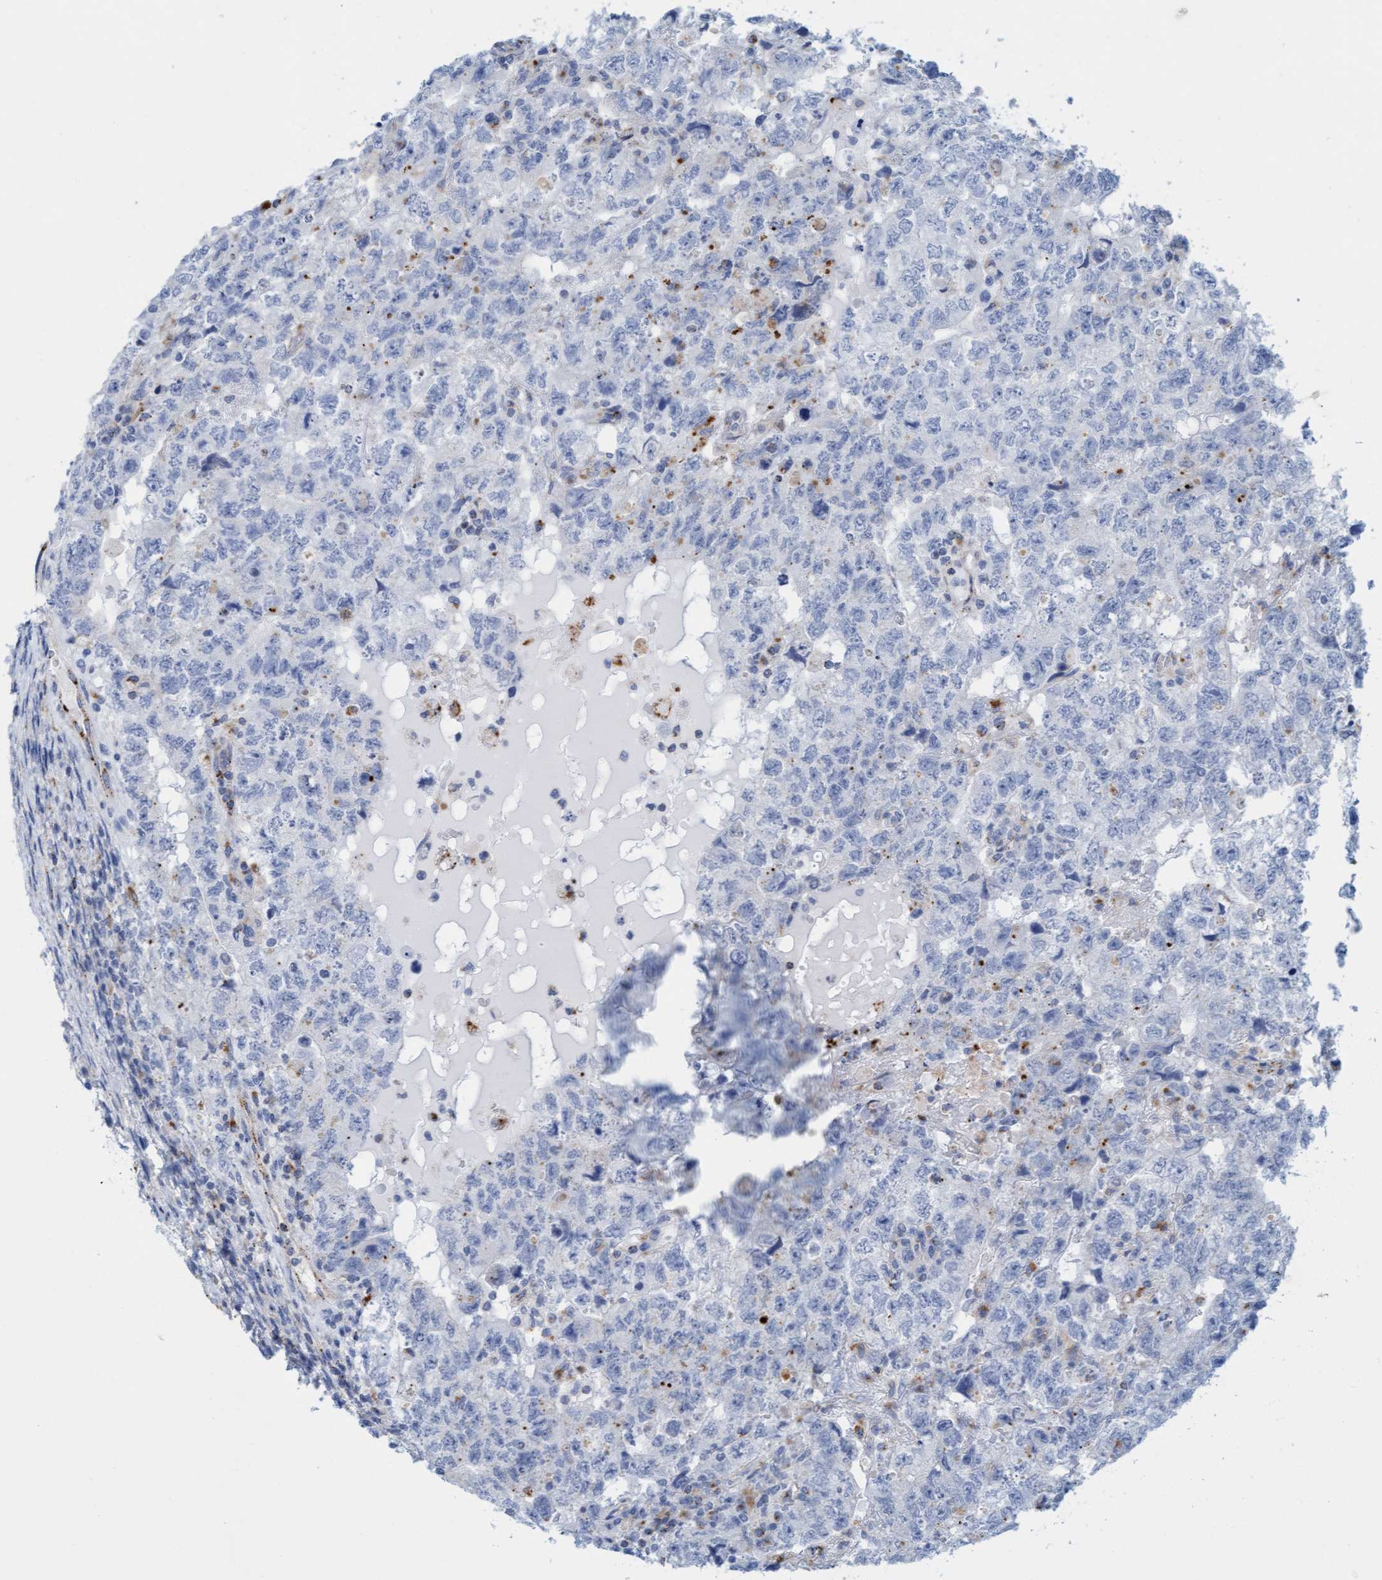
{"staining": {"intensity": "negative", "quantity": "none", "location": "none"}, "tissue": "testis cancer", "cell_type": "Tumor cells", "image_type": "cancer", "snomed": [{"axis": "morphology", "description": "Carcinoma, Embryonal, NOS"}, {"axis": "topography", "description": "Testis"}], "caption": "Histopathology image shows no protein positivity in tumor cells of testis cancer tissue.", "gene": "SGSH", "patient": {"sex": "male", "age": 36}}